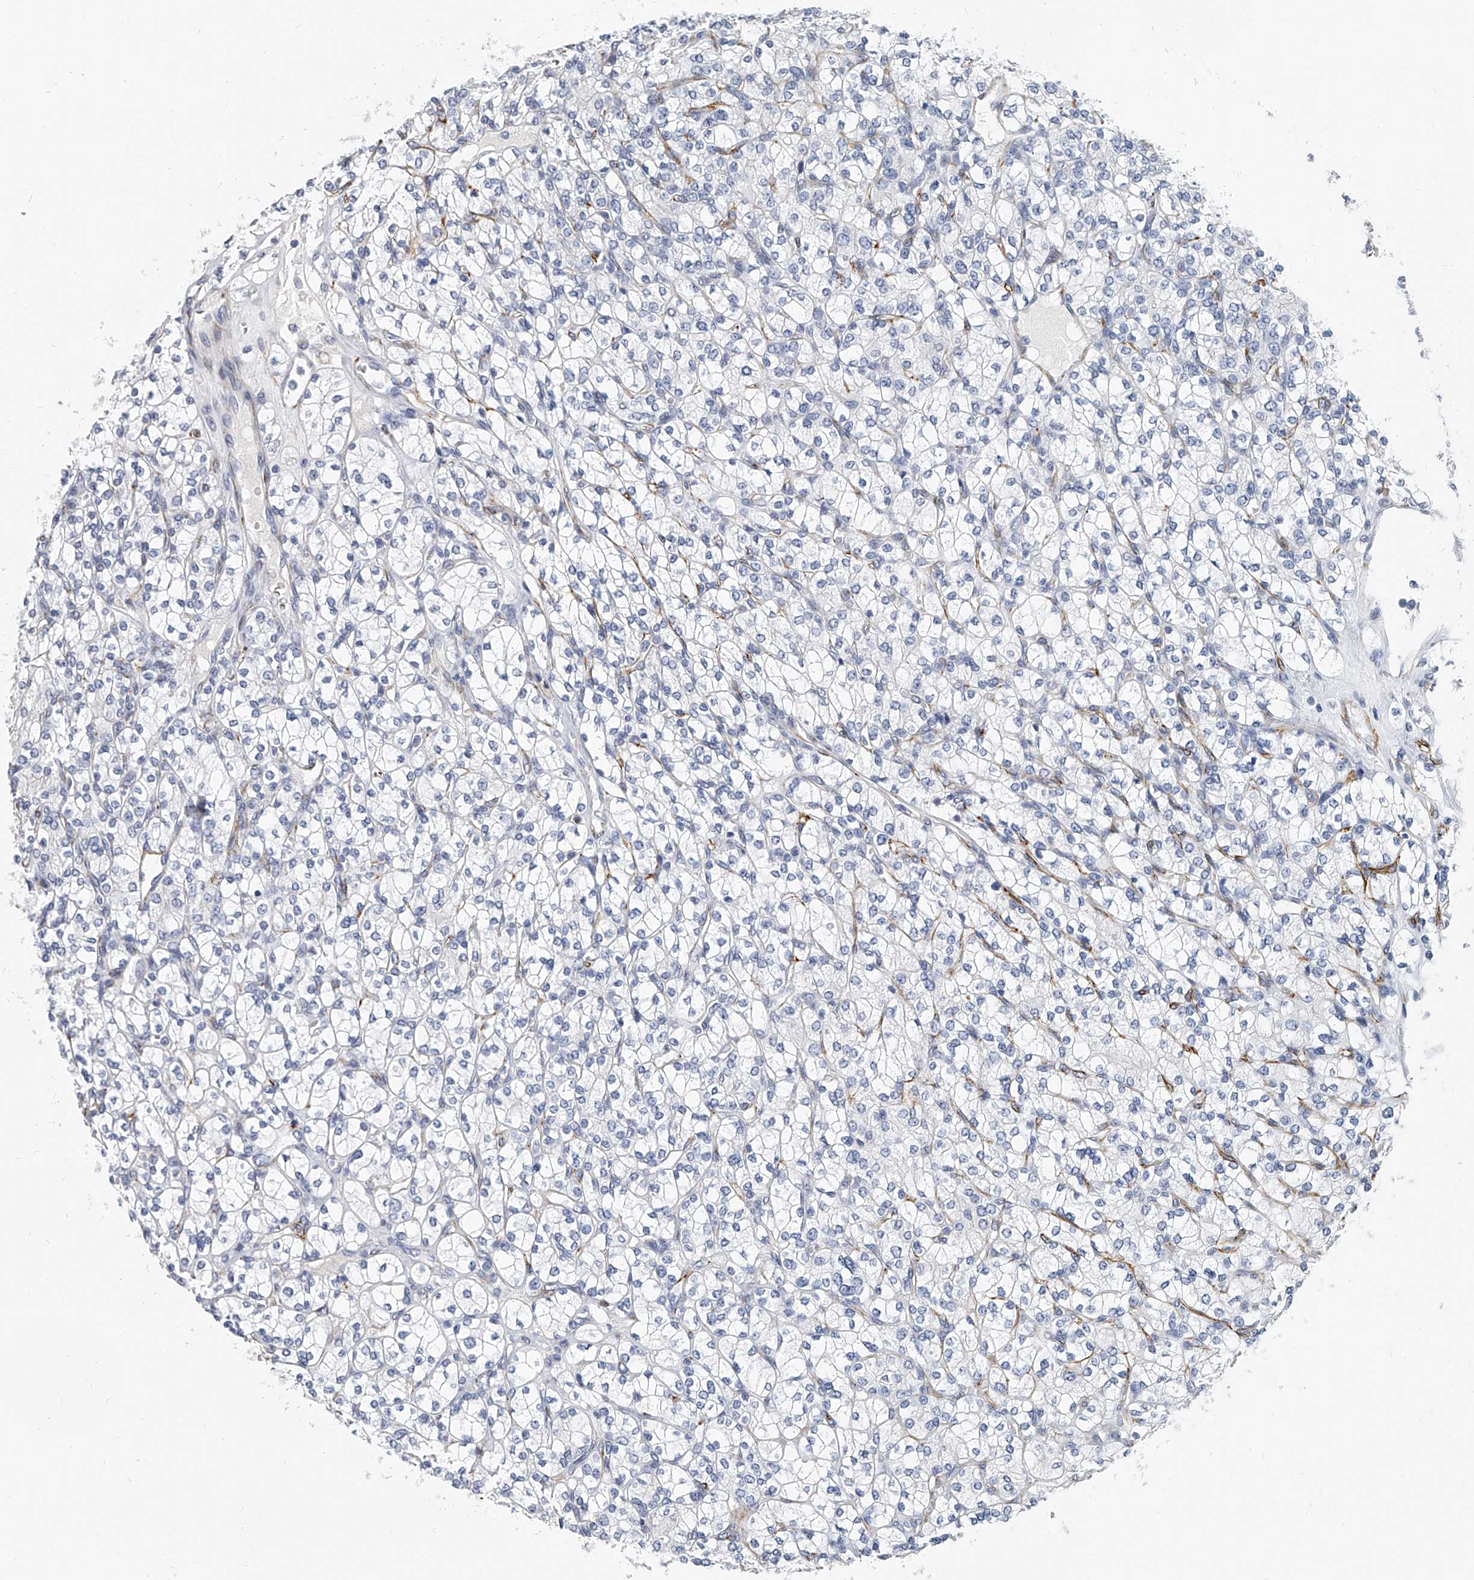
{"staining": {"intensity": "negative", "quantity": "none", "location": "none"}, "tissue": "renal cancer", "cell_type": "Tumor cells", "image_type": "cancer", "snomed": [{"axis": "morphology", "description": "Adenocarcinoma, NOS"}, {"axis": "topography", "description": "Kidney"}], "caption": "Adenocarcinoma (renal) was stained to show a protein in brown. There is no significant positivity in tumor cells. Brightfield microscopy of immunohistochemistry (IHC) stained with DAB (brown) and hematoxylin (blue), captured at high magnification.", "gene": "KIRREL1", "patient": {"sex": "male", "age": 77}}